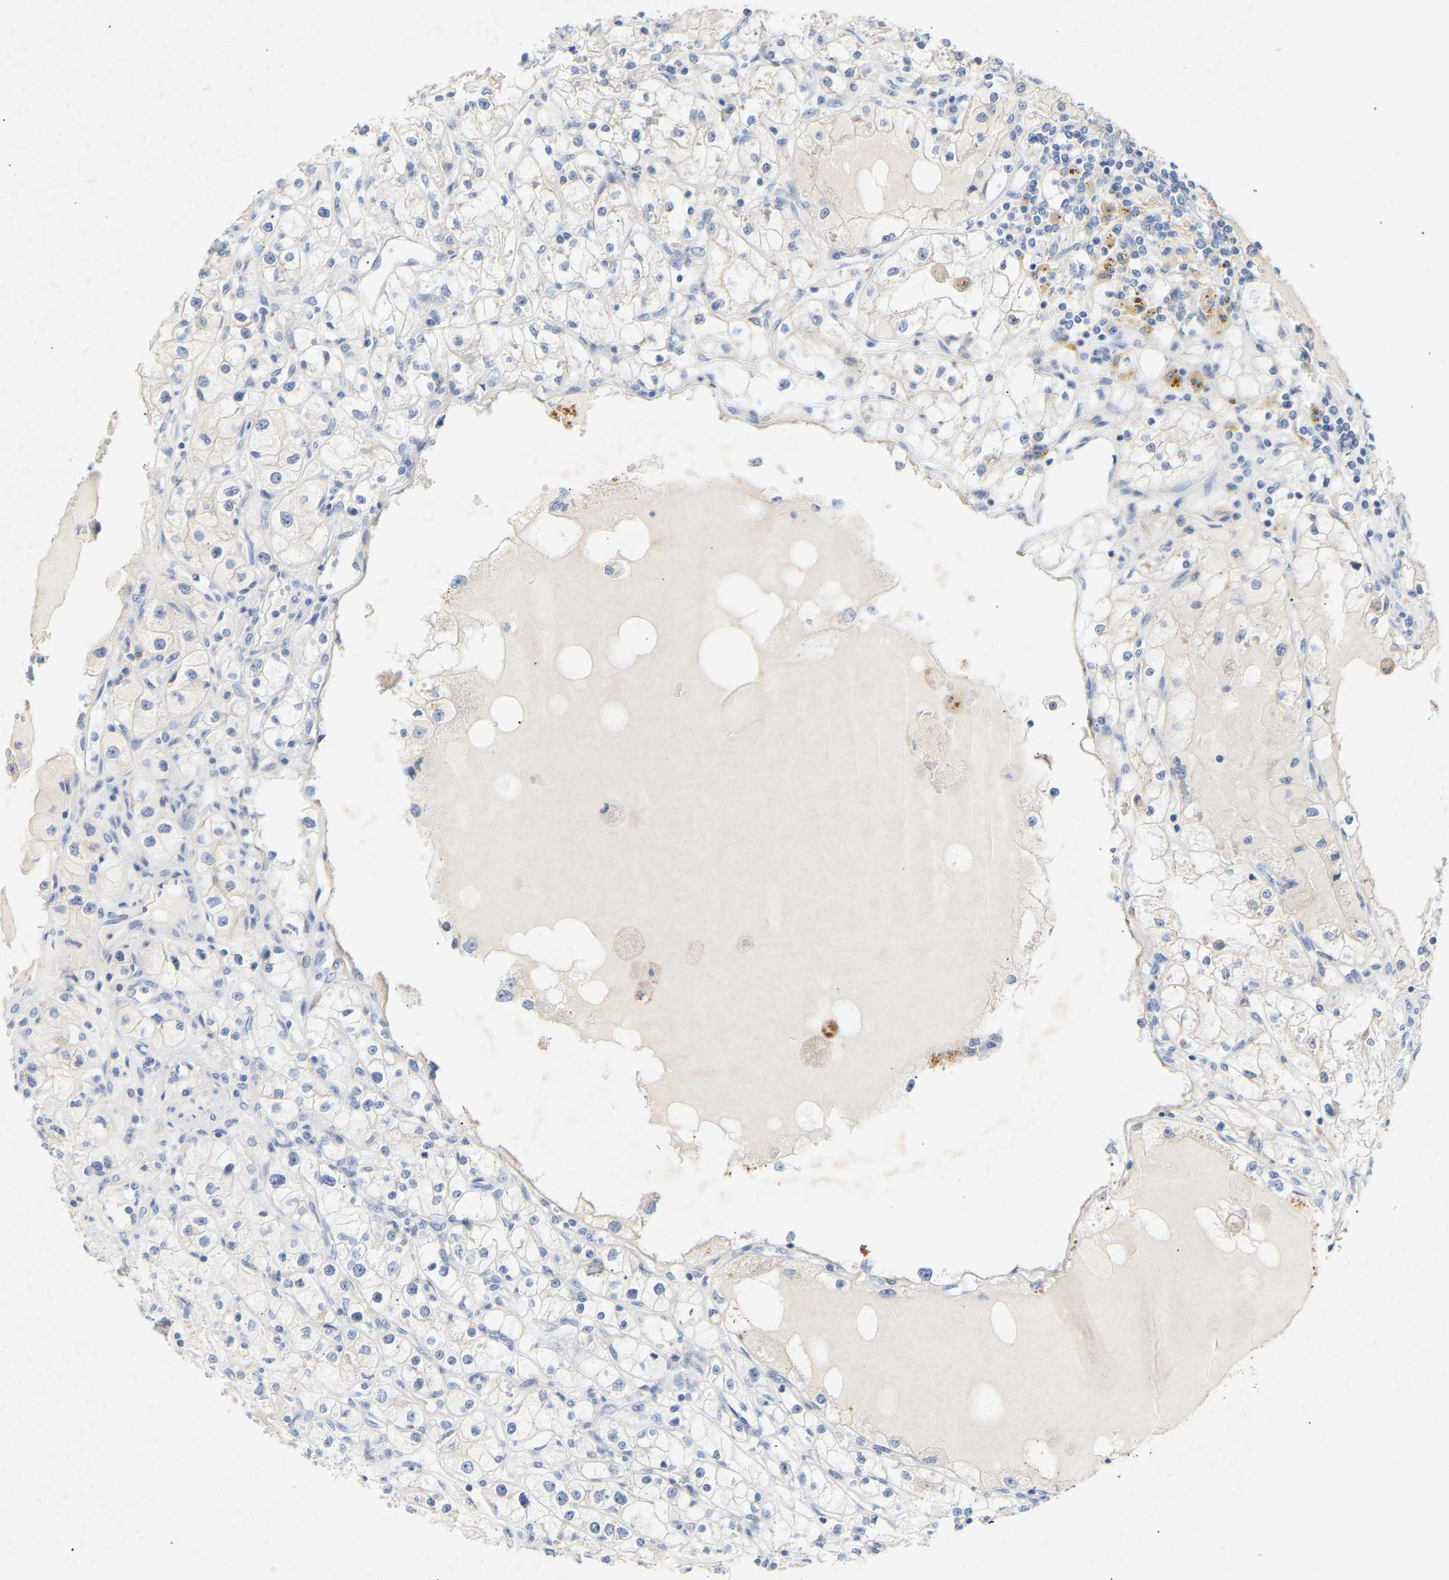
{"staining": {"intensity": "negative", "quantity": "none", "location": "none"}, "tissue": "renal cancer", "cell_type": "Tumor cells", "image_type": "cancer", "snomed": [{"axis": "morphology", "description": "Adenocarcinoma, NOS"}, {"axis": "topography", "description": "Kidney"}], "caption": "Renal adenocarcinoma was stained to show a protein in brown. There is no significant staining in tumor cells.", "gene": "PEX1", "patient": {"sex": "male", "age": 56}}